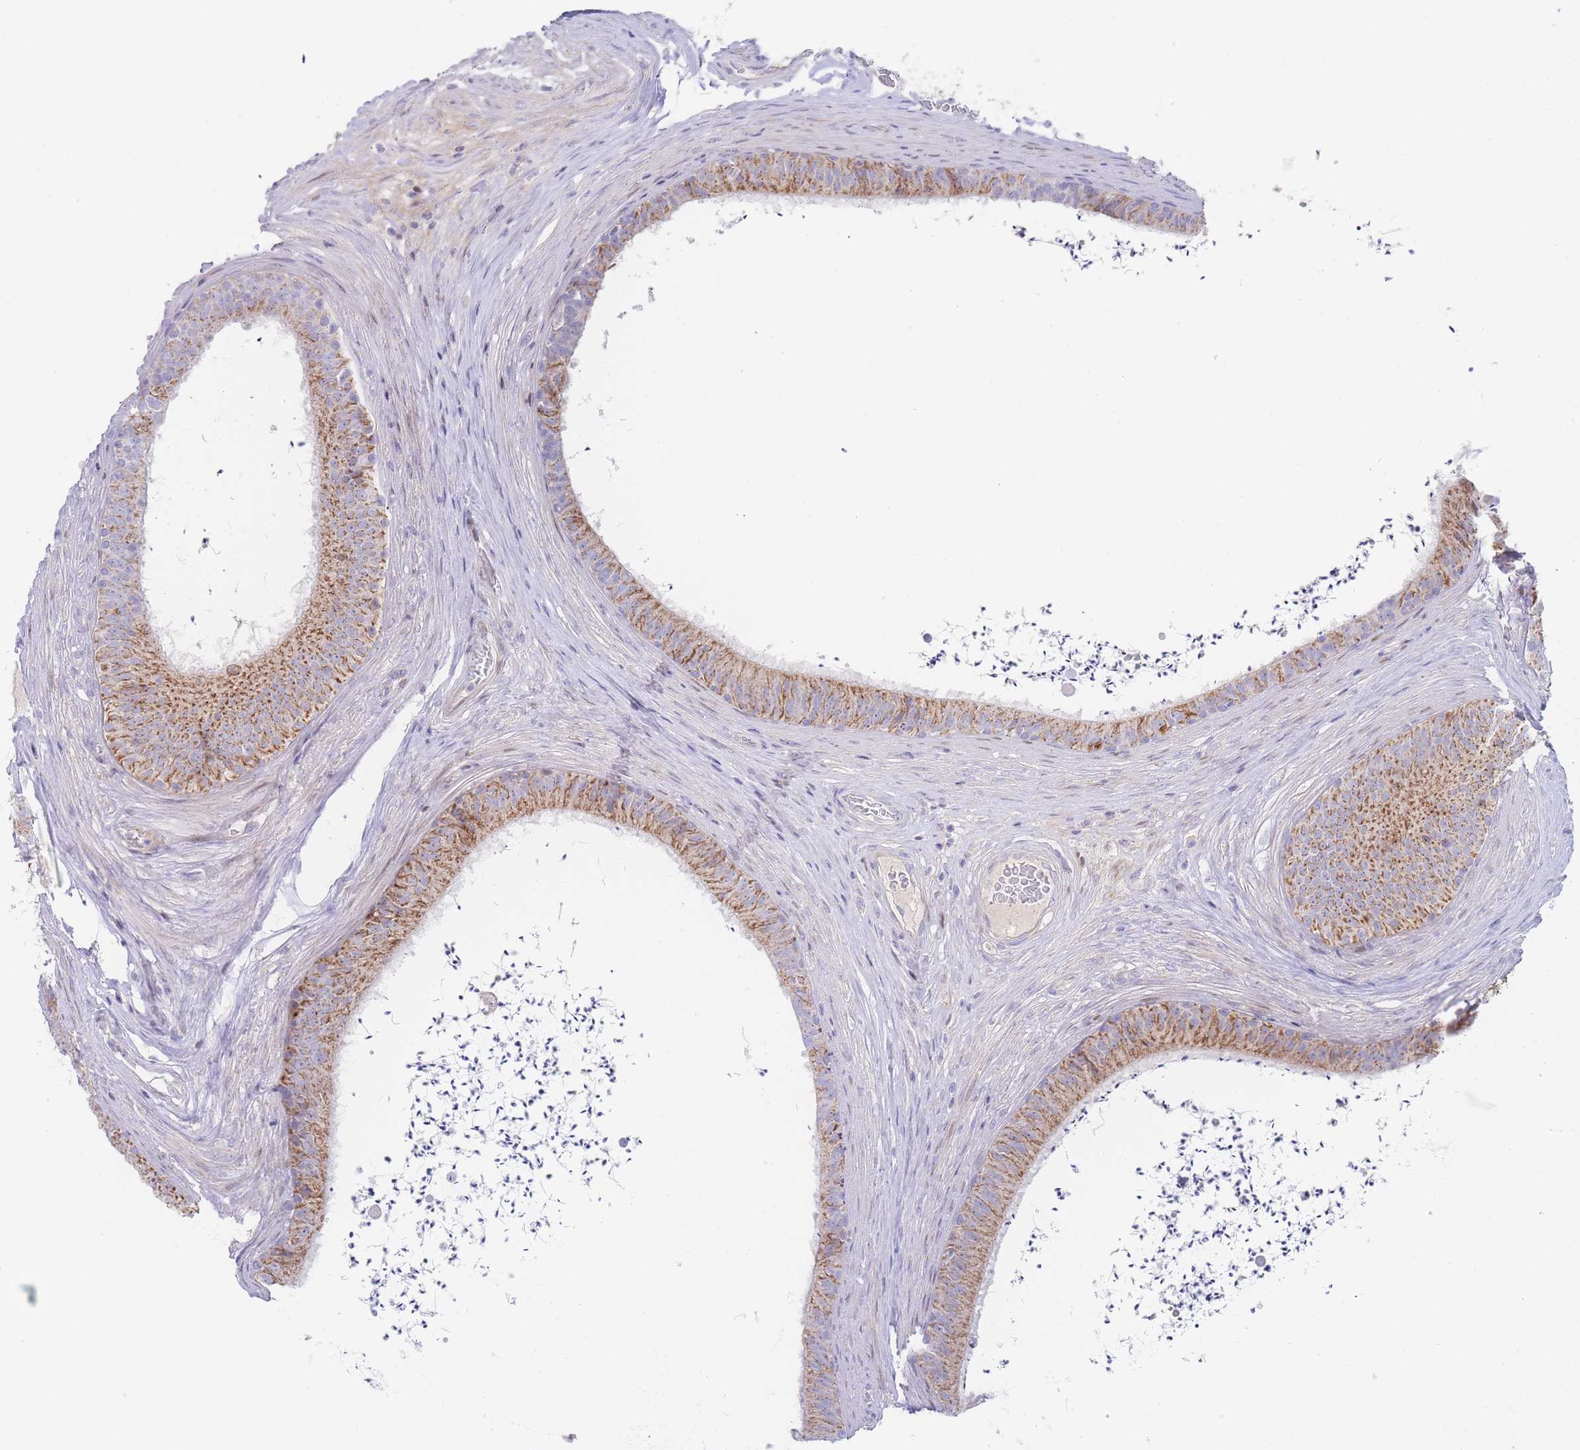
{"staining": {"intensity": "moderate", "quantity": ">75%", "location": "cytoplasmic/membranous"}, "tissue": "epididymis", "cell_type": "Glandular cells", "image_type": "normal", "snomed": [{"axis": "morphology", "description": "Normal tissue, NOS"}, {"axis": "topography", "description": "Testis"}, {"axis": "topography", "description": "Epididymis"}], "caption": "Protein expression analysis of unremarkable epididymis displays moderate cytoplasmic/membranous staining in about >75% of glandular cells.", "gene": "GPAM", "patient": {"sex": "male", "age": 41}}